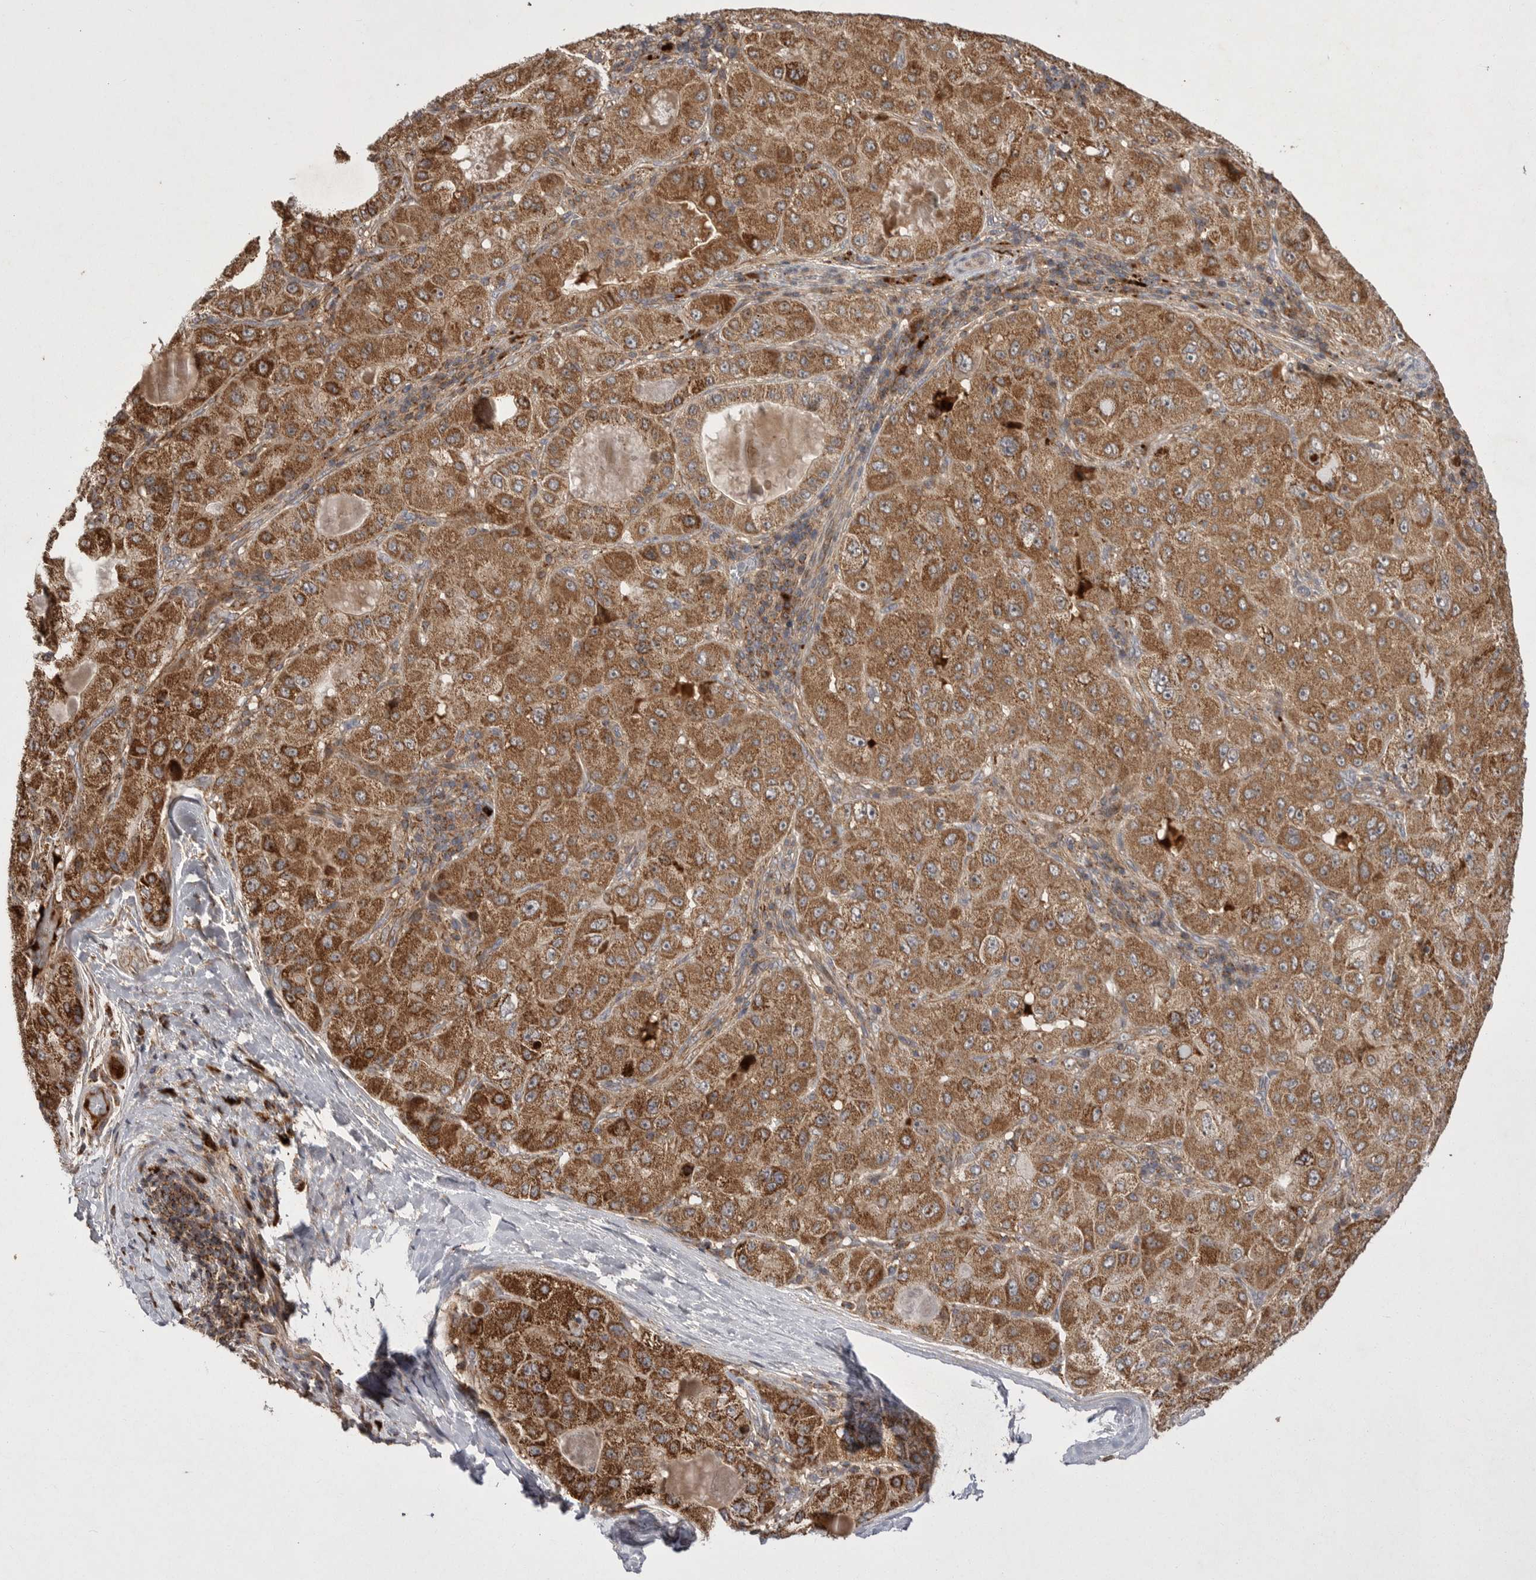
{"staining": {"intensity": "moderate", "quantity": ">75%", "location": "cytoplasmic/membranous"}, "tissue": "liver cancer", "cell_type": "Tumor cells", "image_type": "cancer", "snomed": [{"axis": "morphology", "description": "Carcinoma, Hepatocellular, NOS"}, {"axis": "topography", "description": "Liver"}], "caption": "This is a micrograph of IHC staining of liver cancer (hepatocellular carcinoma), which shows moderate positivity in the cytoplasmic/membranous of tumor cells.", "gene": "KYAT3", "patient": {"sex": "male", "age": 80}}